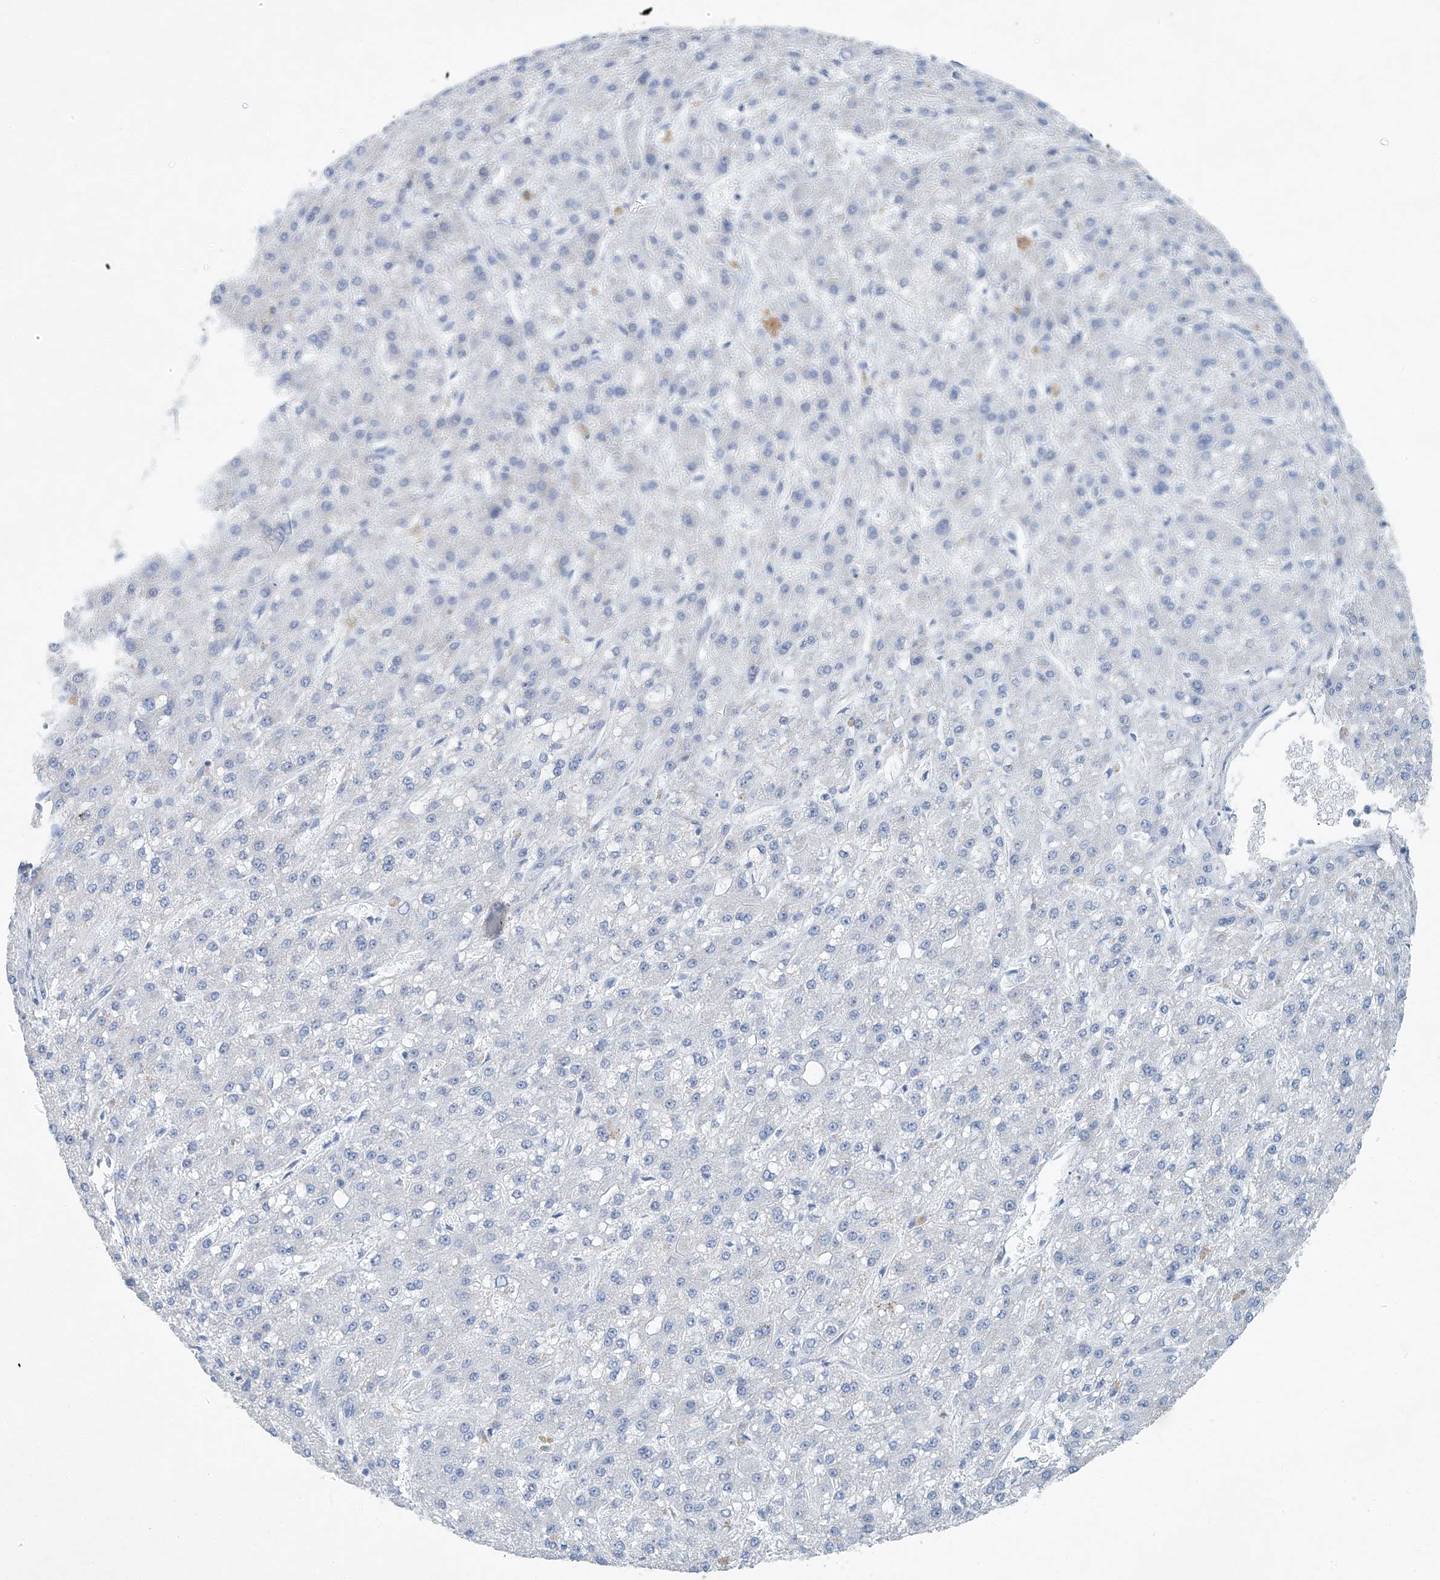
{"staining": {"intensity": "negative", "quantity": "none", "location": "none"}, "tissue": "liver cancer", "cell_type": "Tumor cells", "image_type": "cancer", "snomed": [{"axis": "morphology", "description": "Carcinoma, Hepatocellular, NOS"}, {"axis": "topography", "description": "Liver"}], "caption": "High power microscopy micrograph of an immunohistochemistry histopathology image of liver cancer, revealing no significant expression in tumor cells. The staining was performed using DAB (3,3'-diaminobenzidine) to visualize the protein expression in brown, while the nuclei were stained in blue with hematoxylin (Magnification: 20x).", "gene": "C1orf87", "patient": {"sex": "male", "age": 67}}